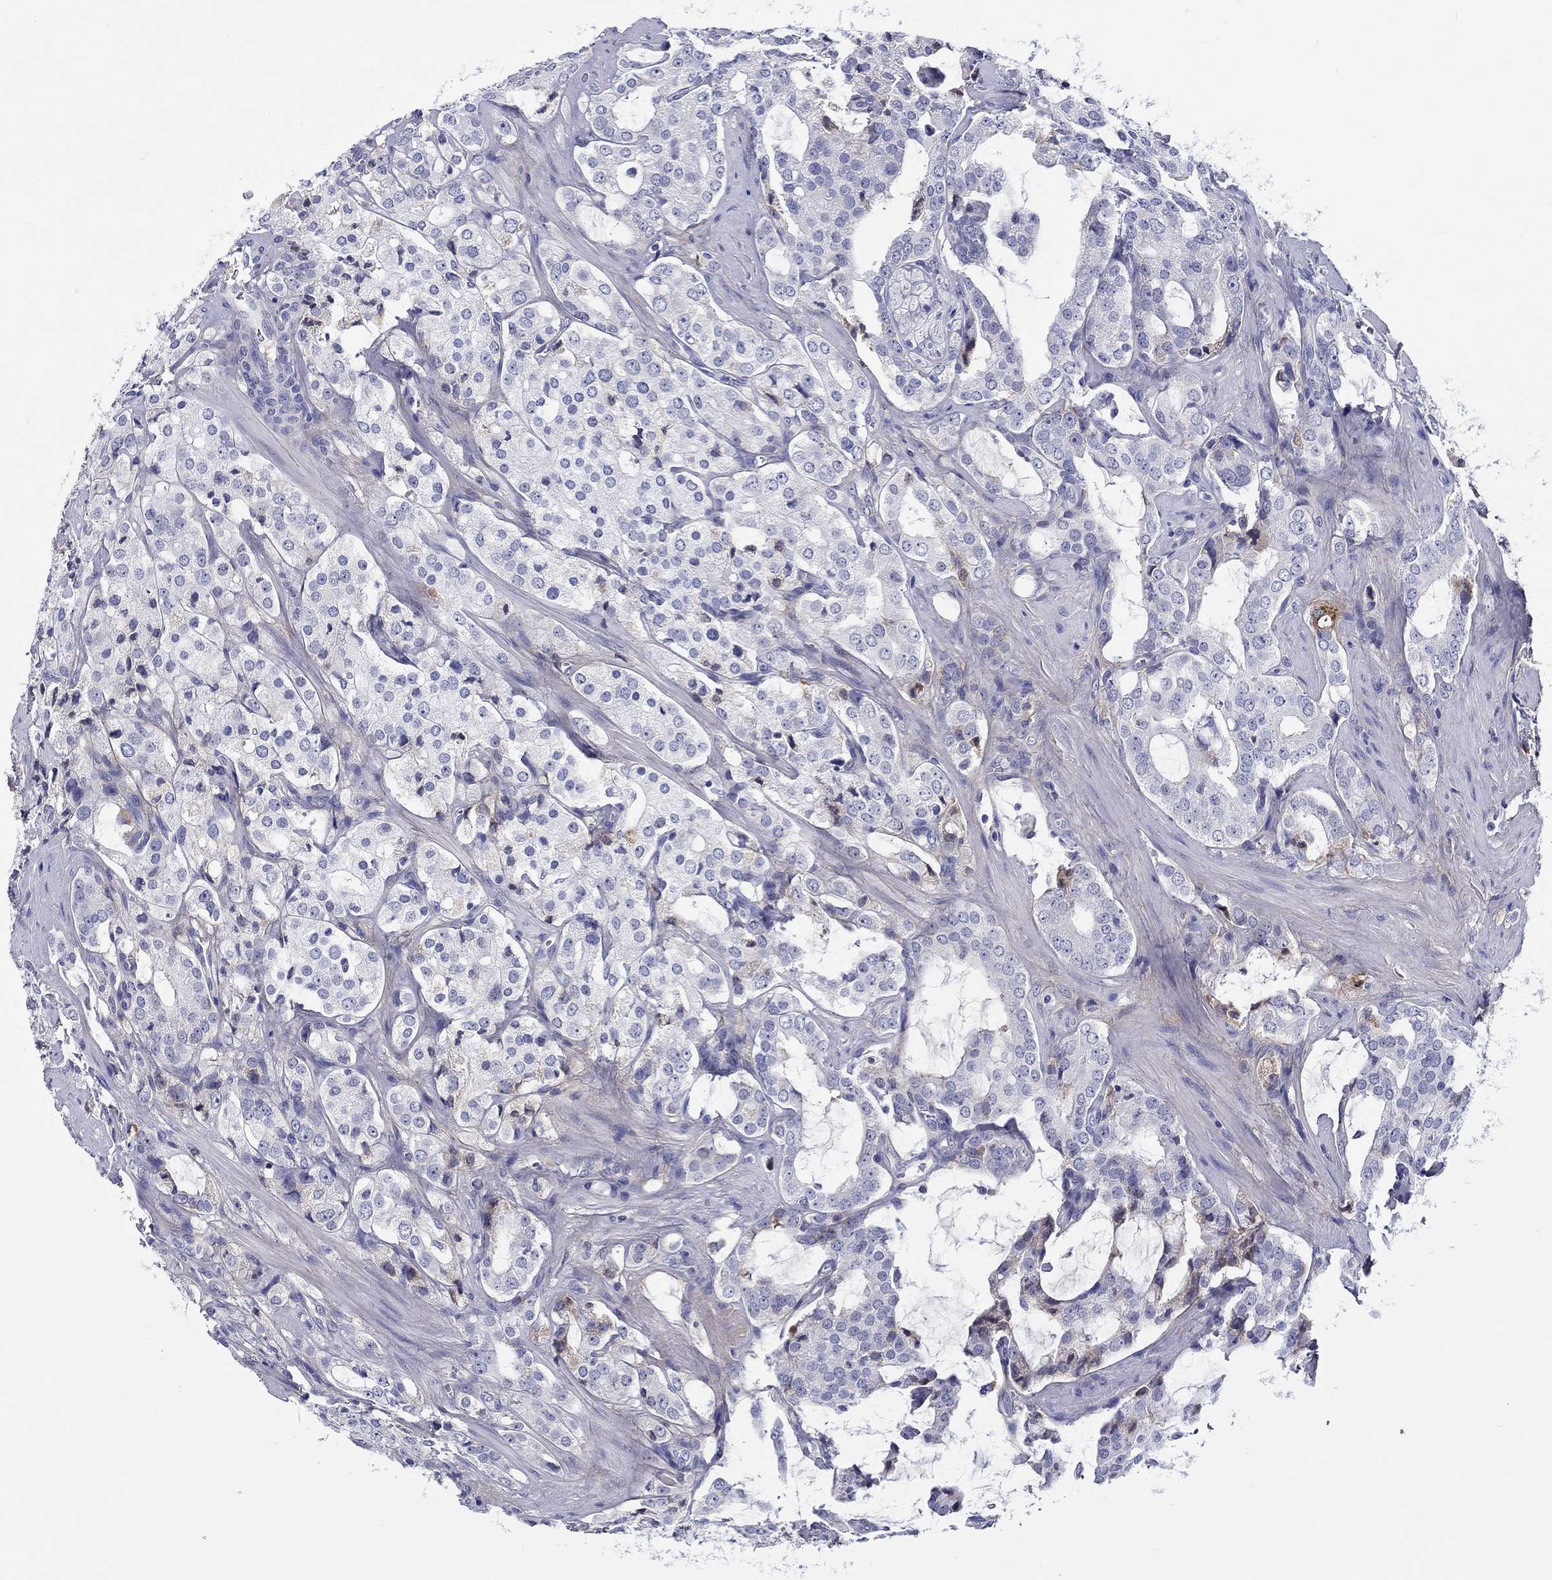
{"staining": {"intensity": "negative", "quantity": "none", "location": "none"}, "tissue": "prostate cancer", "cell_type": "Tumor cells", "image_type": "cancer", "snomed": [{"axis": "morphology", "description": "Adenocarcinoma, NOS"}, {"axis": "topography", "description": "Prostate"}], "caption": "IHC of human prostate cancer exhibits no staining in tumor cells. (IHC, brightfield microscopy, high magnification).", "gene": "TGFBI", "patient": {"sex": "male", "age": 66}}